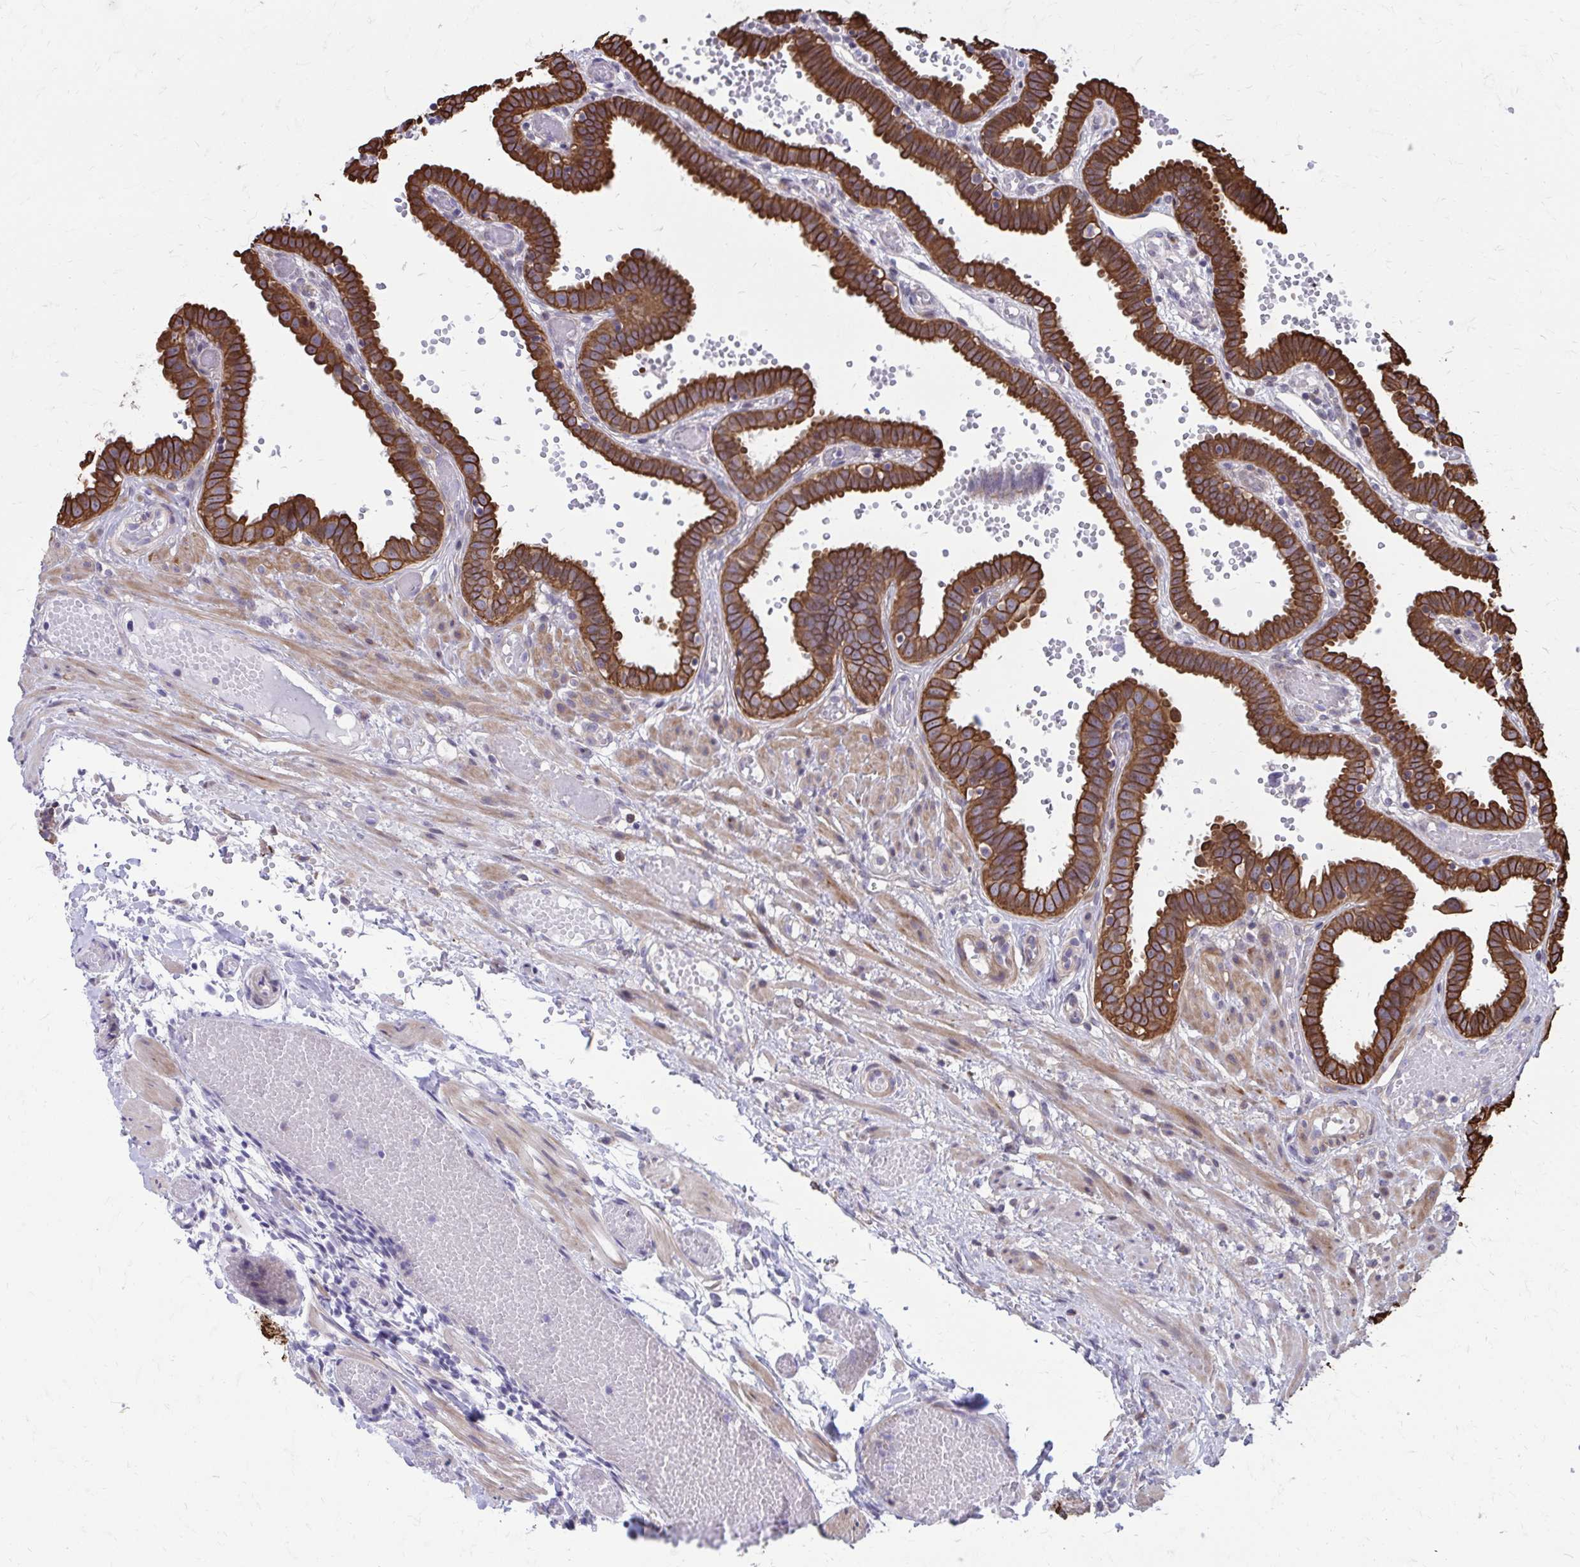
{"staining": {"intensity": "strong", "quantity": ">75%", "location": "cytoplasmic/membranous,nuclear"}, "tissue": "fallopian tube", "cell_type": "Glandular cells", "image_type": "normal", "snomed": [{"axis": "morphology", "description": "Normal tissue, NOS"}, {"axis": "topography", "description": "Fallopian tube"}], "caption": "Immunohistochemical staining of normal fallopian tube demonstrates strong cytoplasmic/membranous,nuclear protein expression in about >75% of glandular cells. (DAB IHC with brightfield microscopy, high magnification).", "gene": "ANKRD30B", "patient": {"sex": "female", "age": 37}}